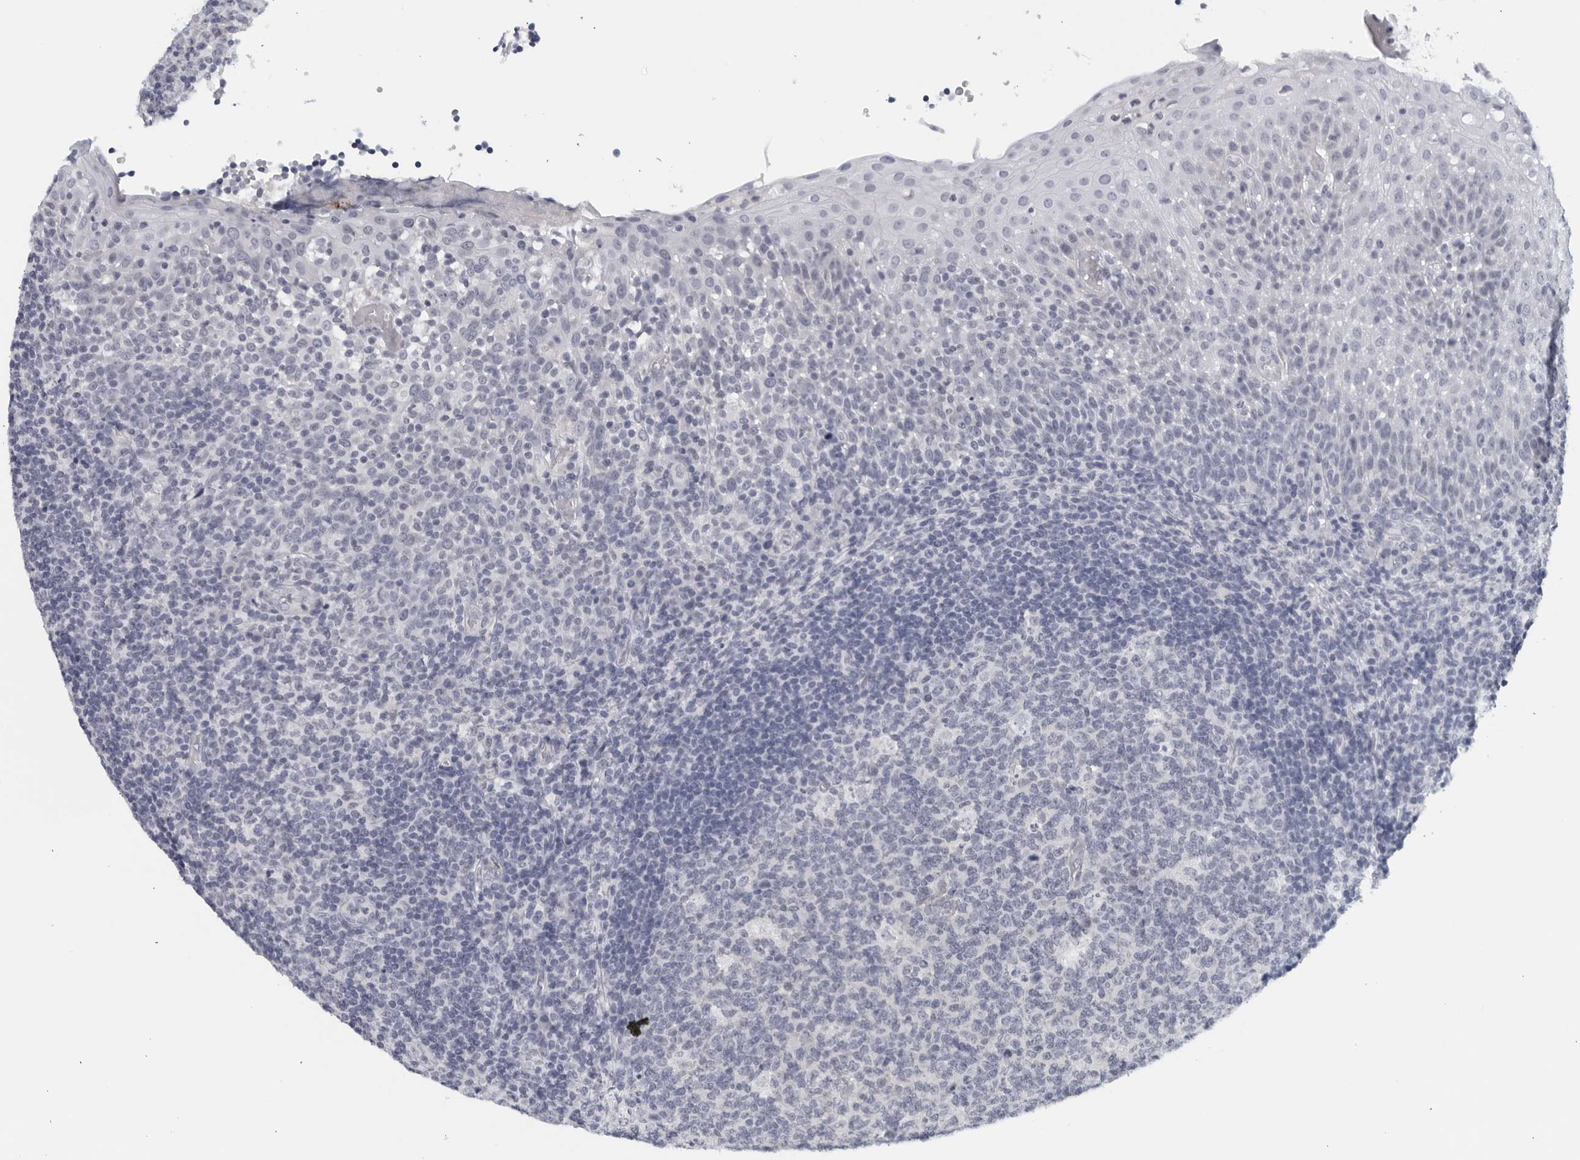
{"staining": {"intensity": "negative", "quantity": "none", "location": "none"}, "tissue": "tonsil", "cell_type": "Germinal center cells", "image_type": "normal", "snomed": [{"axis": "morphology", "description": "Normal tissue, NOS"}, {"axis": "topography", "description": "Tonsil"}], "caption": "Immunohistochemistry (IHC) image of benign tonsil stained for a protein (brown), which demonstrates no expression in germinal center cells.", "gene": "MATN1", "patient": {"sex": "female", "age": 19}}